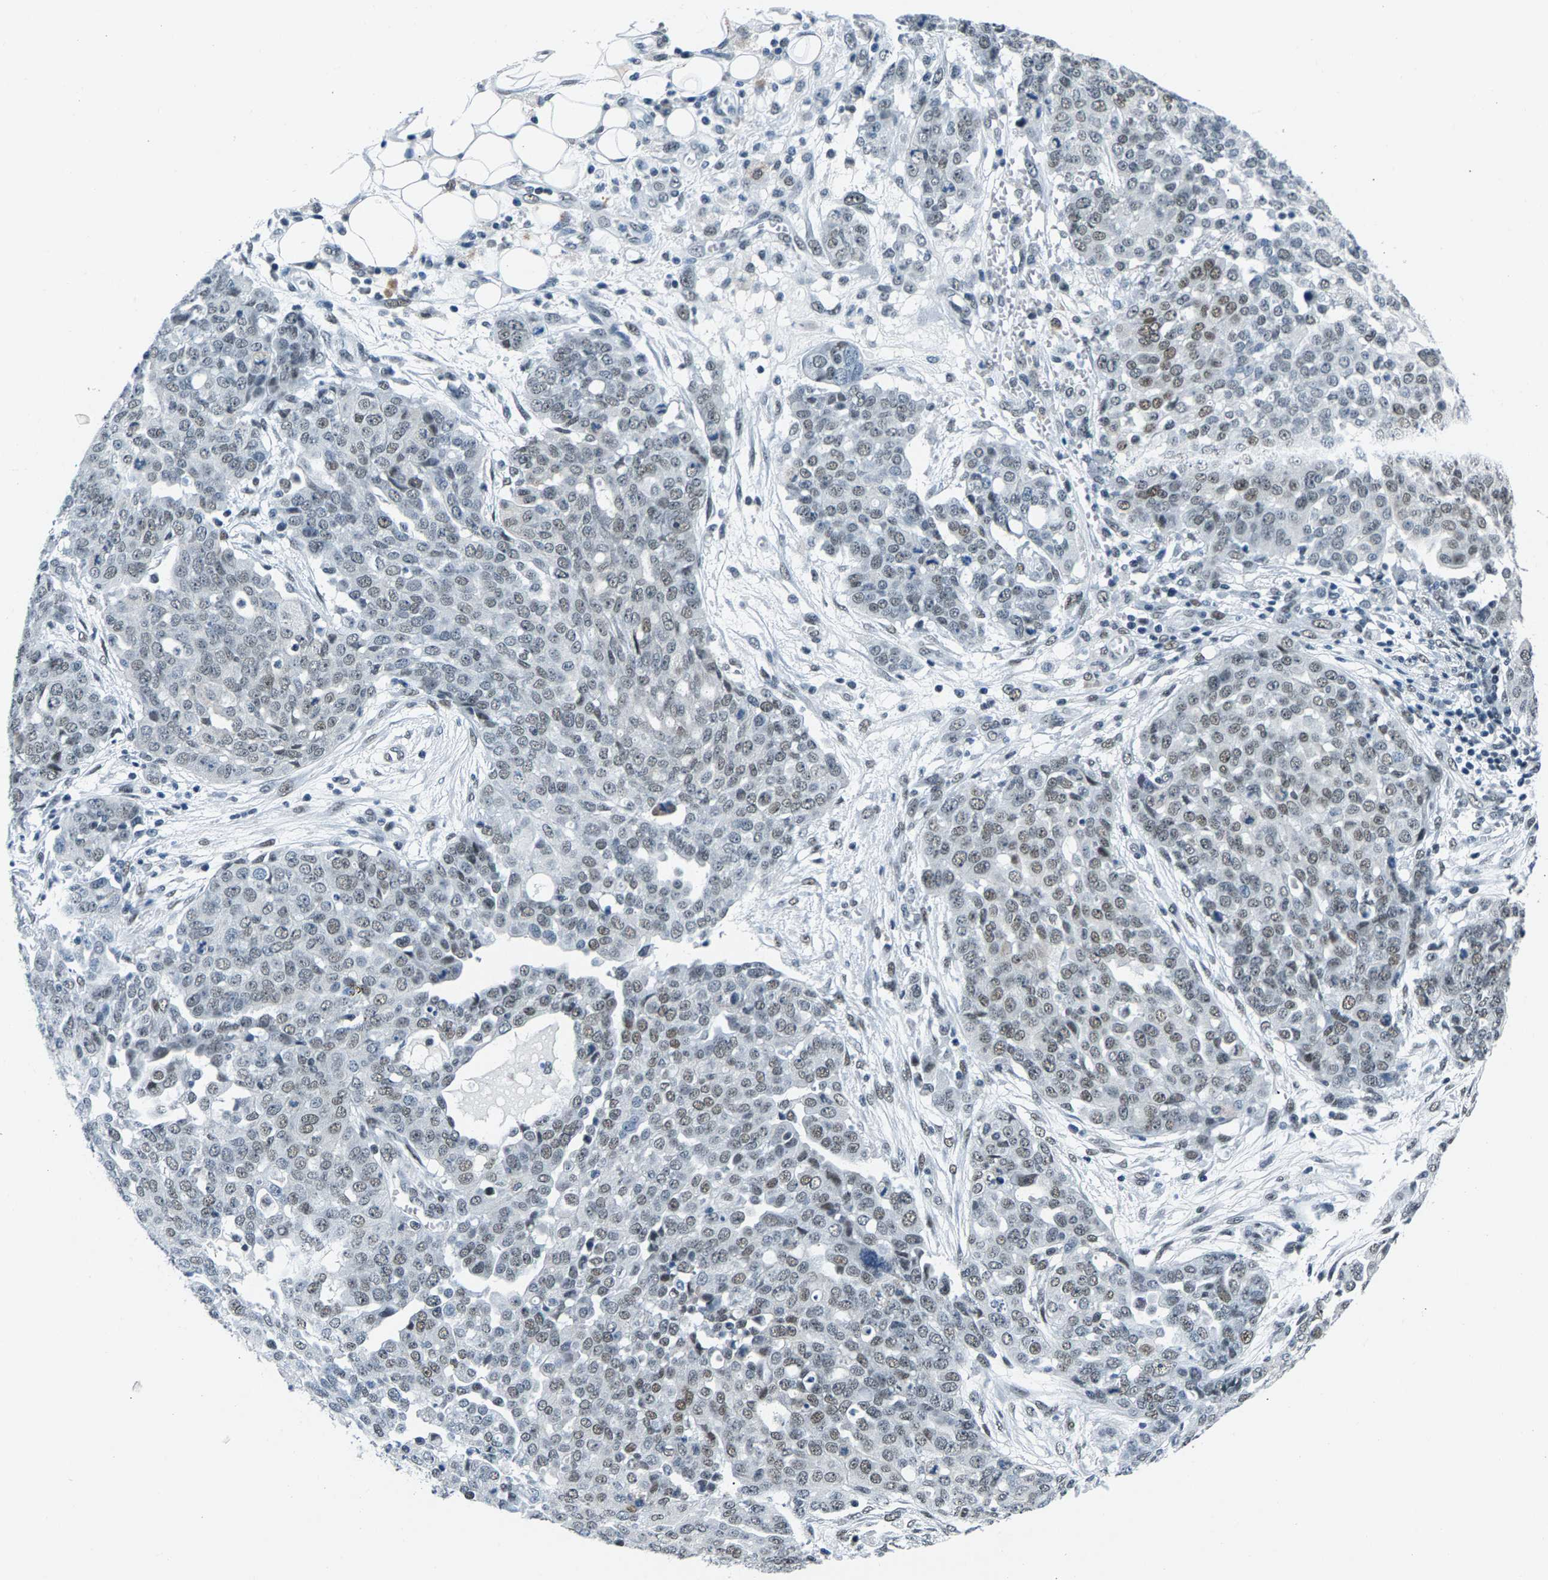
{"staining": {"intensity": "moderate", "quantity": "<25%", "location": "nuclear"}, "tissue": "ovarian cancer", "cell_type": "Tumor cells", "image_type": "cancer", "snomed": [{"axis": "morphology", "description": "Cystadenocarcinoma, serous, NOS"}, {"axis": "topography", "description": "Soft tissue"}, {"axis": "topography", "description": "Ovary"}], "caption": "There is low levels of moderate nuclear positivity in tumor cells of ovarian cancer (serous cystadenocarcinoma), as demonstrated by immunohistochemical staining (brown color).", "gene": "ATF2", "patient": {"sex": "female", "age": 57}}